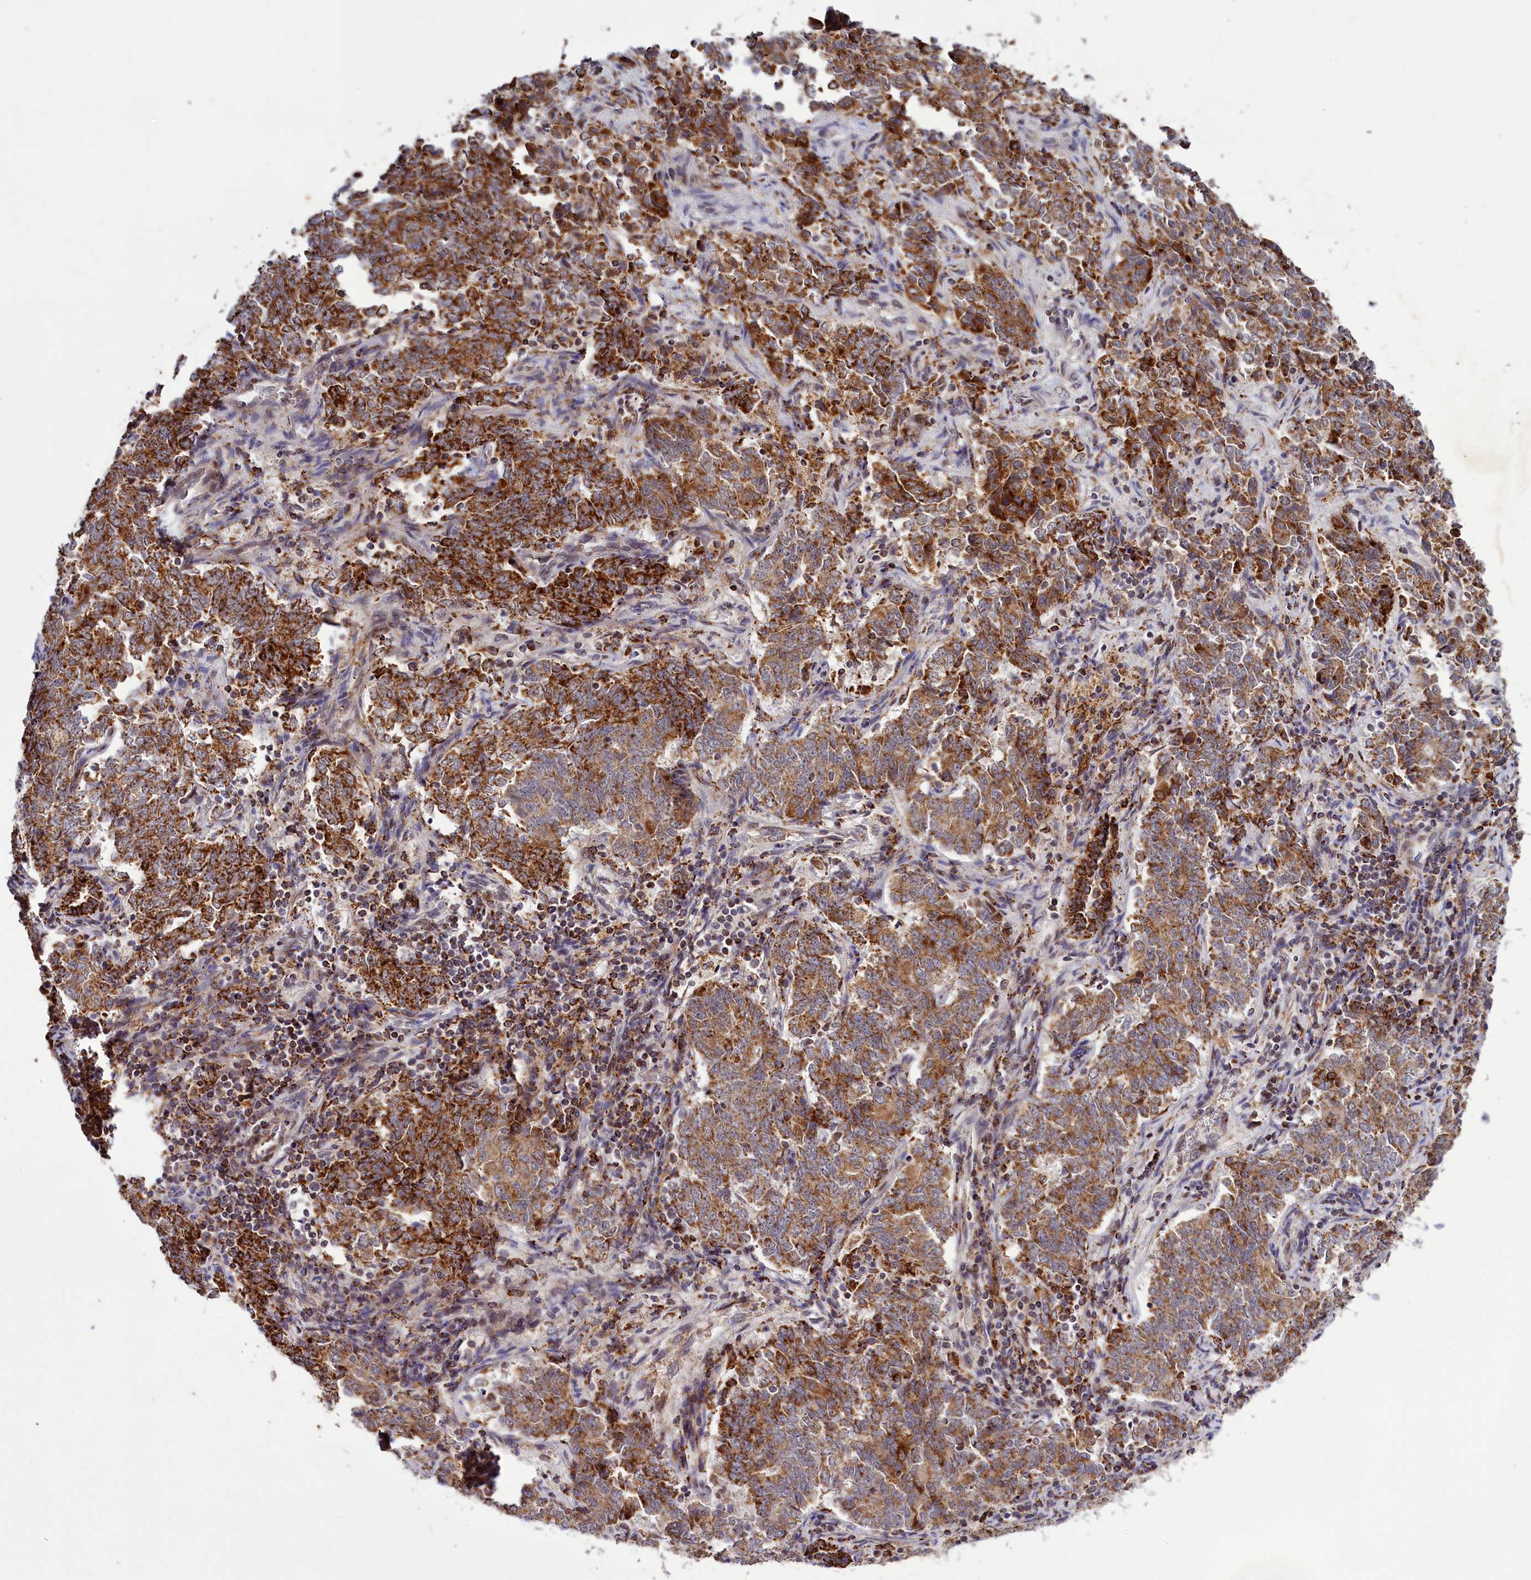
{"staining": {"intensity": "strong", "quantity": ">75%", "location": "cytoplasmic/membranous"}, "tissue": "endometrial cancer", "cell_type": "Tumor cells", "image_type": "cancer", "snomed": [{"axis": "morphology", "description": "Adenocarcinoma, NOS"}, {"axis": "topography", "description": "Endometrium"}], "caption": "This is an image of immunohistochemistry (IHC) staining of endometrial adenocarcinoma, which shows strong expression in the cytoplasmic/membranous of tumor cells.", "gene": "DYNC2H1", "patient": {"sex": "female", "age": 80}}